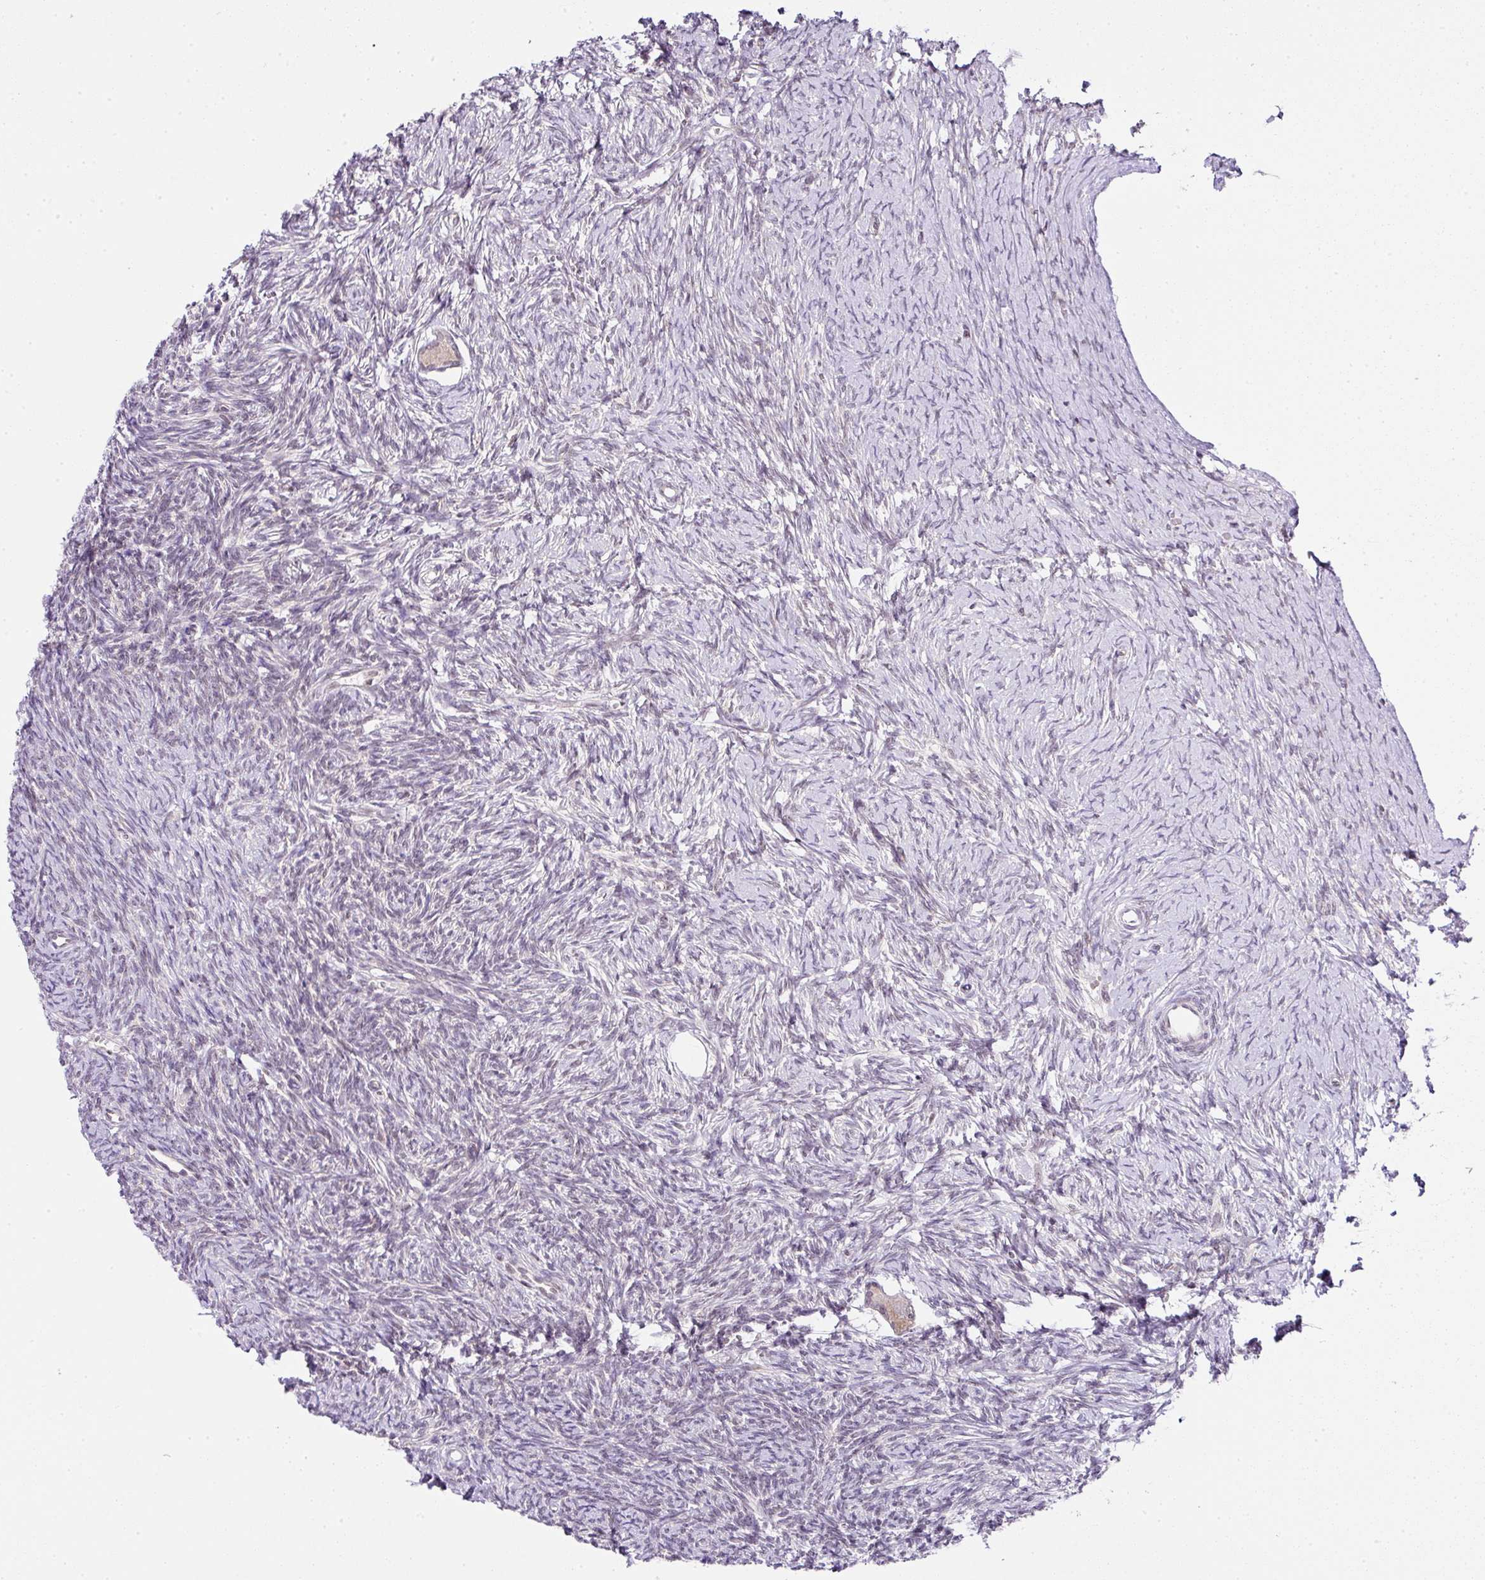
{"staining": {"intensity": "weak", "quantity": ">75%", "location": "cytoplasmic/membranous,nuclear"}, "tissue": "ovary", "cell_type": "Follicle cells", "image_type": "normal", "snomed": [{"axis": "morphology", "description": "Normal tissue, NOS"}, {"axis": "topography", "description": "Ovary"}], "caption": "The histopathology image displays staining of benign ovary, revealing weak cytoplasmic/membranous,nuclear protein positivity (brown color) within follicle cells. (DAB = brown stain, brightfield microscopy at high magnification).", "gene": "FAM32A", "patient": {"sex": "female", "age": 39}}